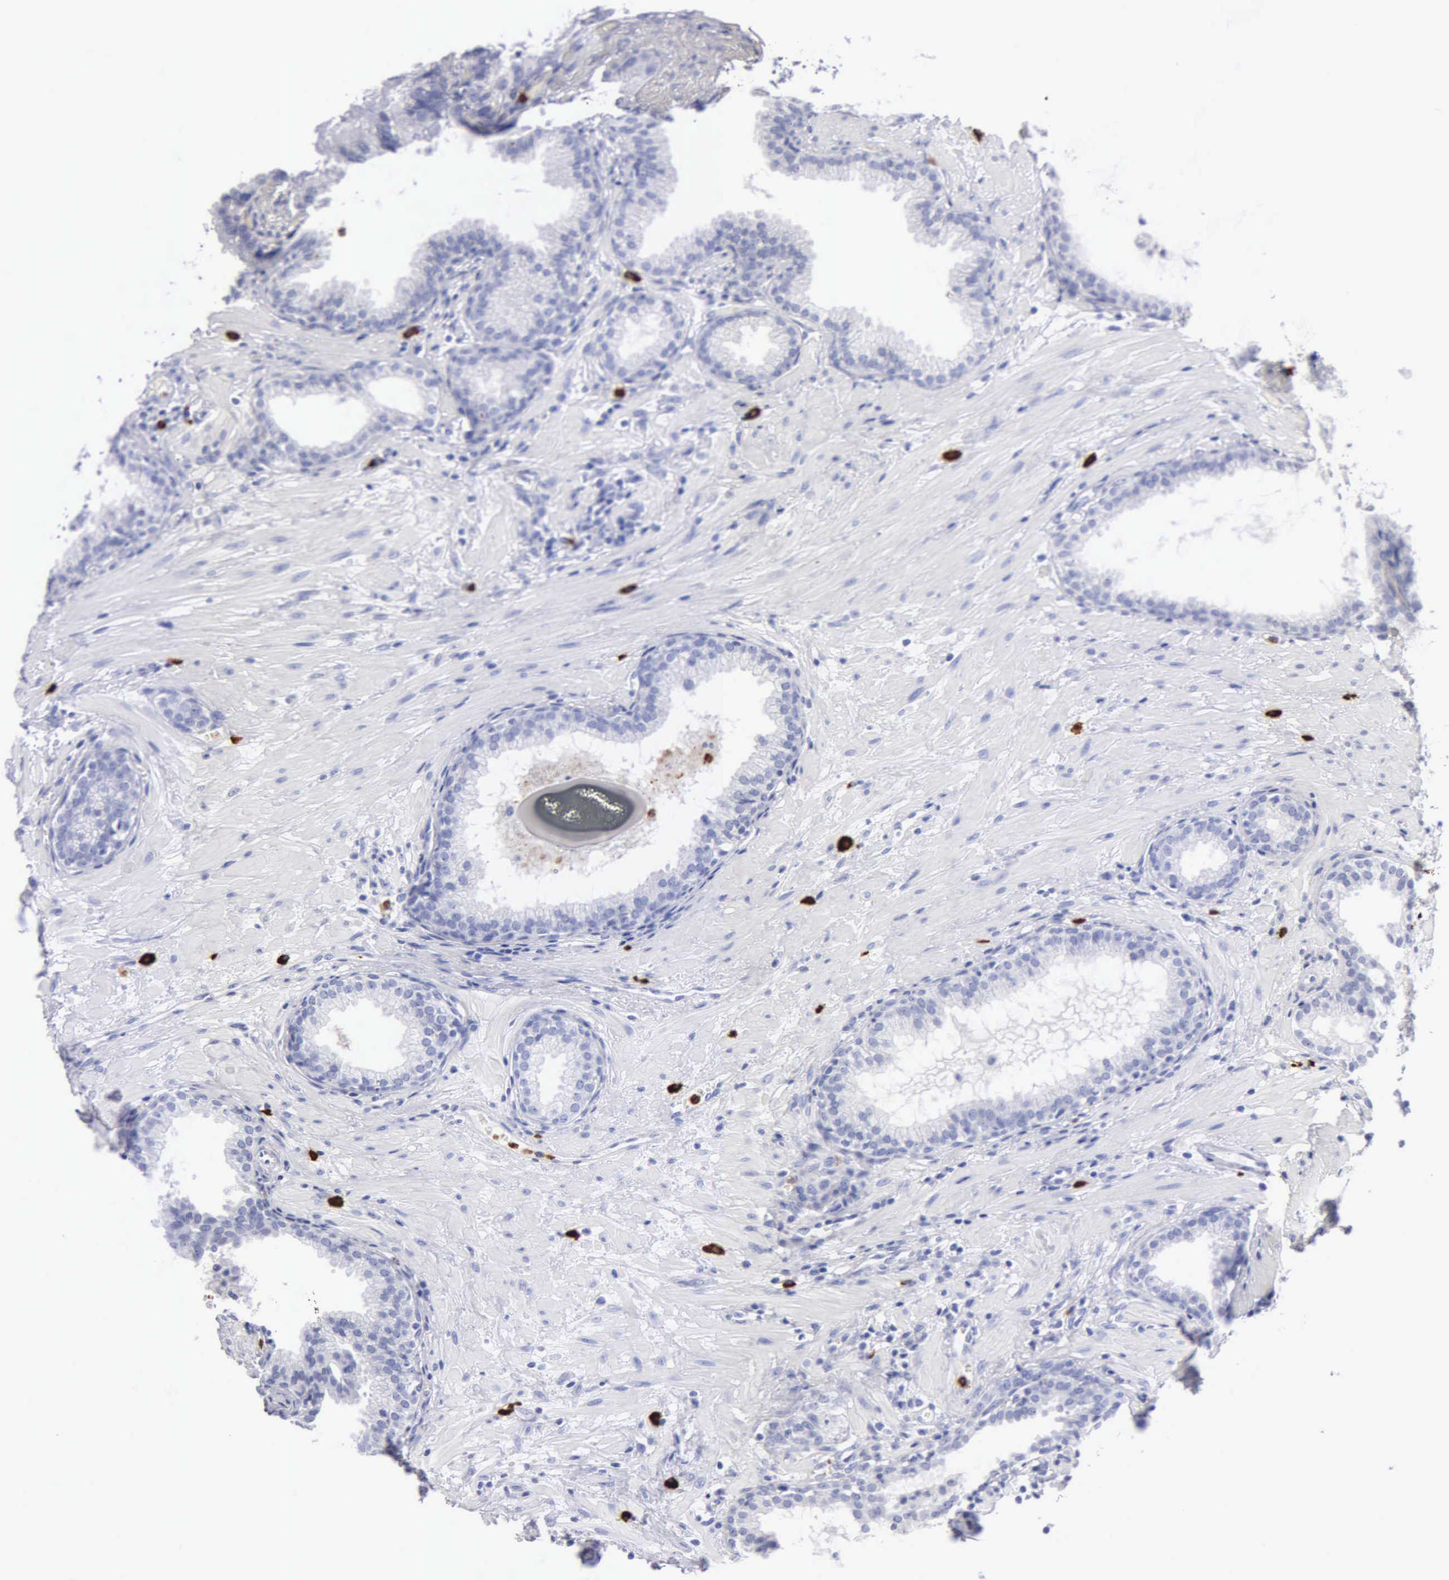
{"staining": {"intensity": "negative", "quantity": "none", "location": "none"}, "tissue": "prostate", "cell_type": "Glandular cells", "image_type": "normal", "snomed": [{"axis": "morphology", "description": "Normal tissue, NOS"}, {"axis": "topography", "description": "Prostate"}], "caption": "High power microscopy photomicrograph of an immunohistochemistry (IHC) histopathology image of benign prostate, revealing no significant expression in glandular cells.", "gene": "CTSG", "patient": {"sex": "male", "age": 64}}